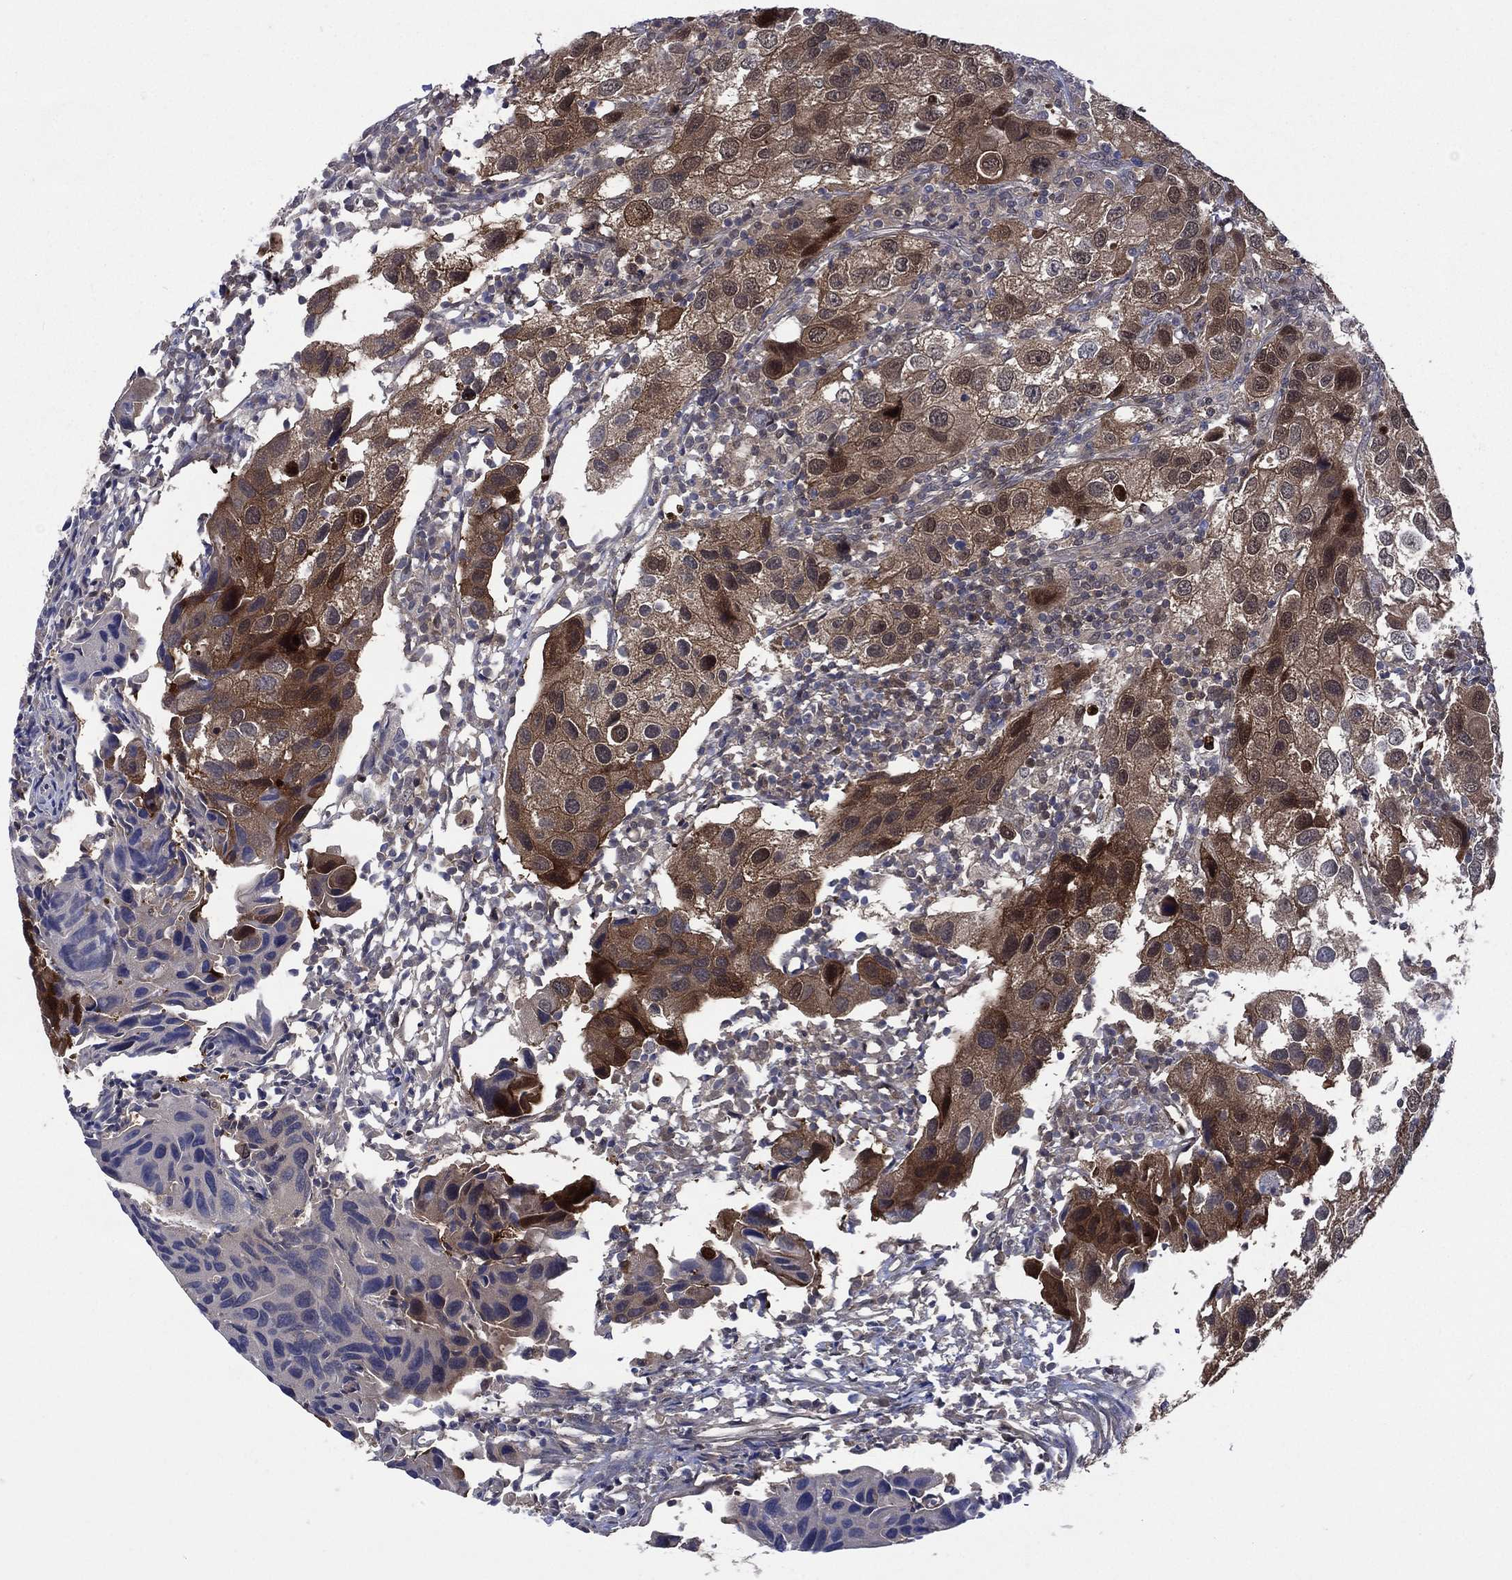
{"staining": {"intensity": "strong", "quantity": "<25%", "location": "cytoplasmic/membranous"}, "tissue": "urothelial cancer", "cell_type": "Tumor cells", "image_type": "cancer", "snomed": [{"axis": "morphology", "description": "Urothelial carcinoma, High grade"}, {"axis": "topography", "description": "Urinary bladder"}], "caption": "Urothelial cancer tissue reveals strong cytoplasmic/membranous staining in about <25% of tumor cells", "gene": "MTAP", "patient": {"sex": "male", "age": 79}}